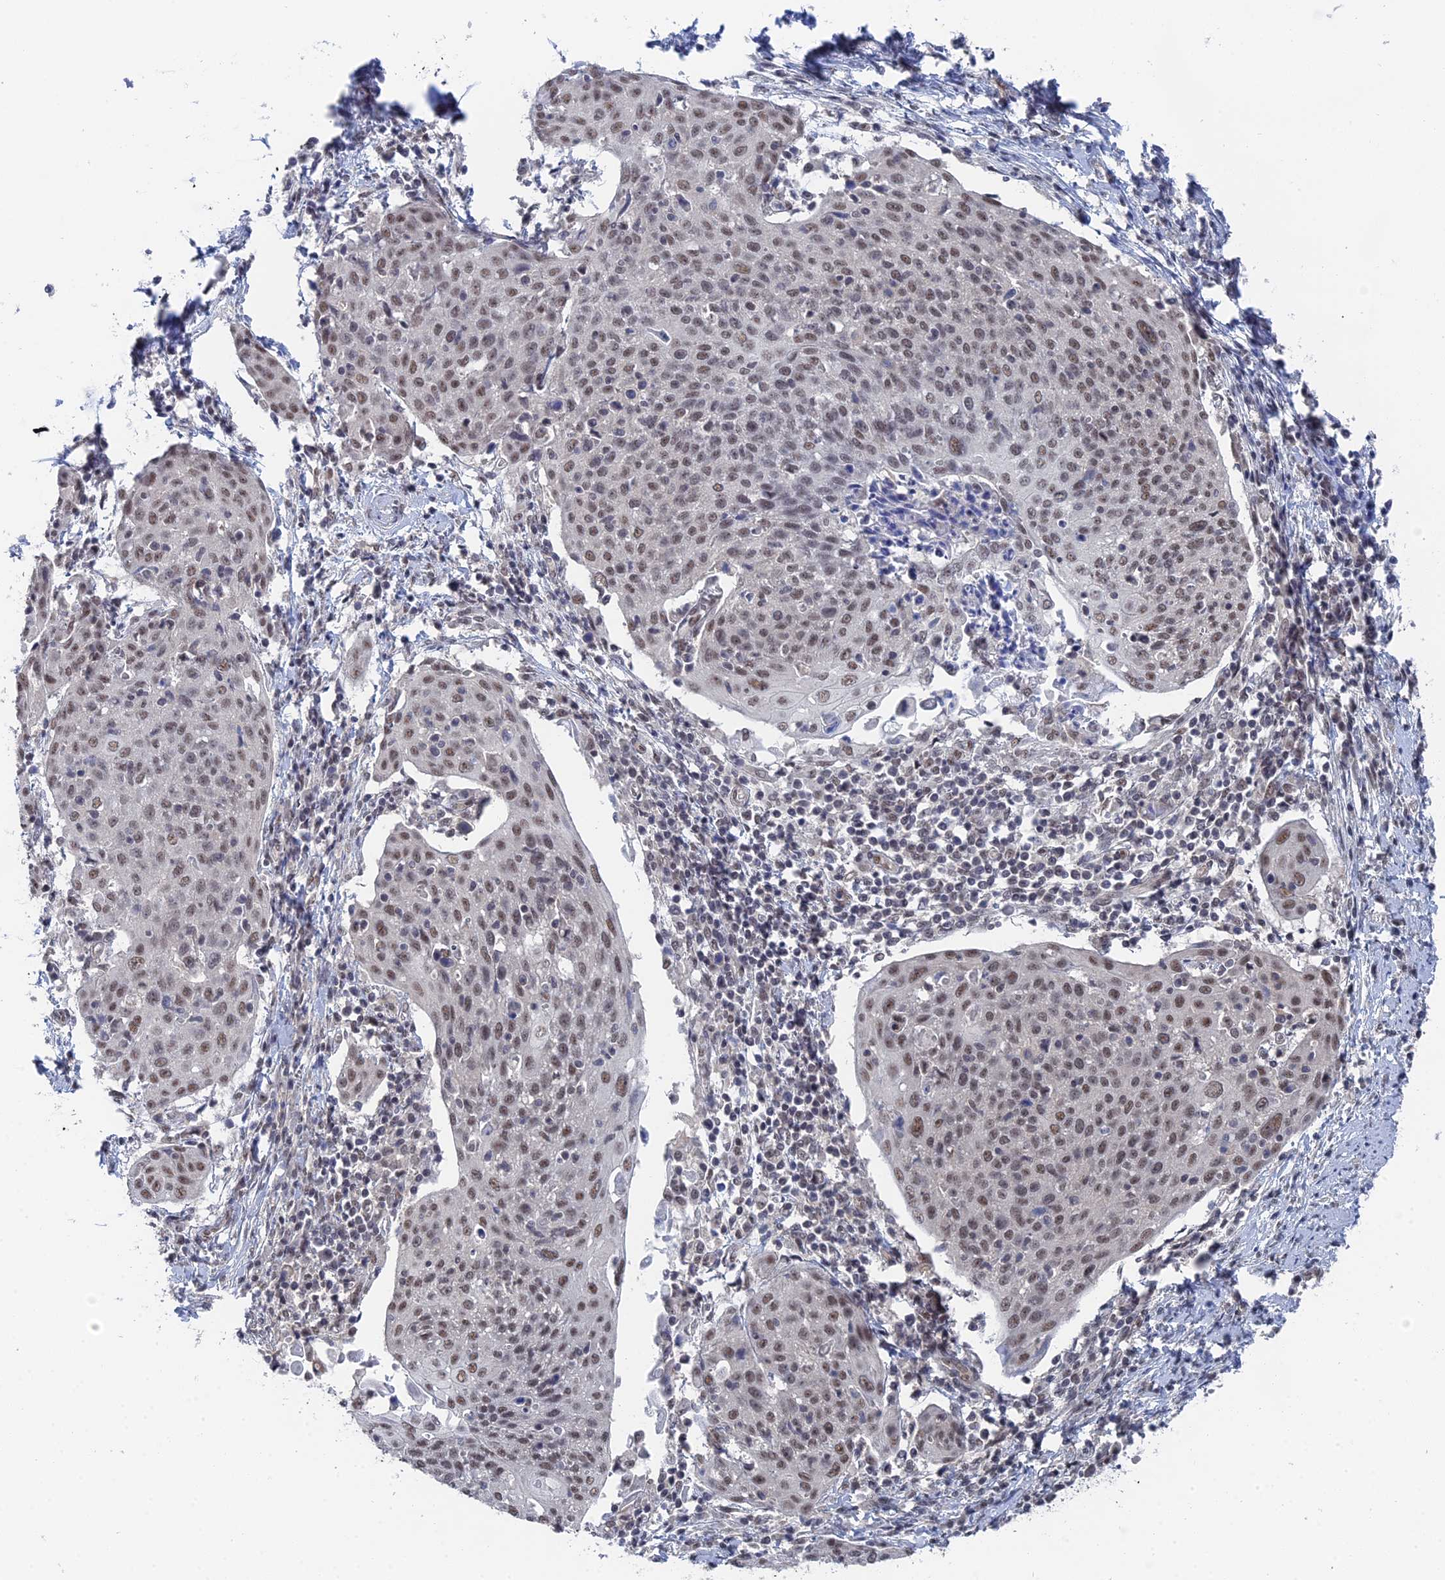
{"staining": {"intensity": "weak", "quantity": ">75%", "location": "nuclear"}, "tissue": "cervical cancer", "cell_type": "Tumor cells", "image_type": "cancer", "snomed": [{"axis": "morphology", "description": "Squamous cell carcinoma, NOS"}, {"axis": "topography", "description": "Cervix"}], "caption": "A micrograph of cervical cancer (squamous cell carcinoma) stained for a protein demonstrates weak nuclear brown staining in tumor cells.", "gene": "TSSC4", "patient": {"sex": "female", "age": 67}}